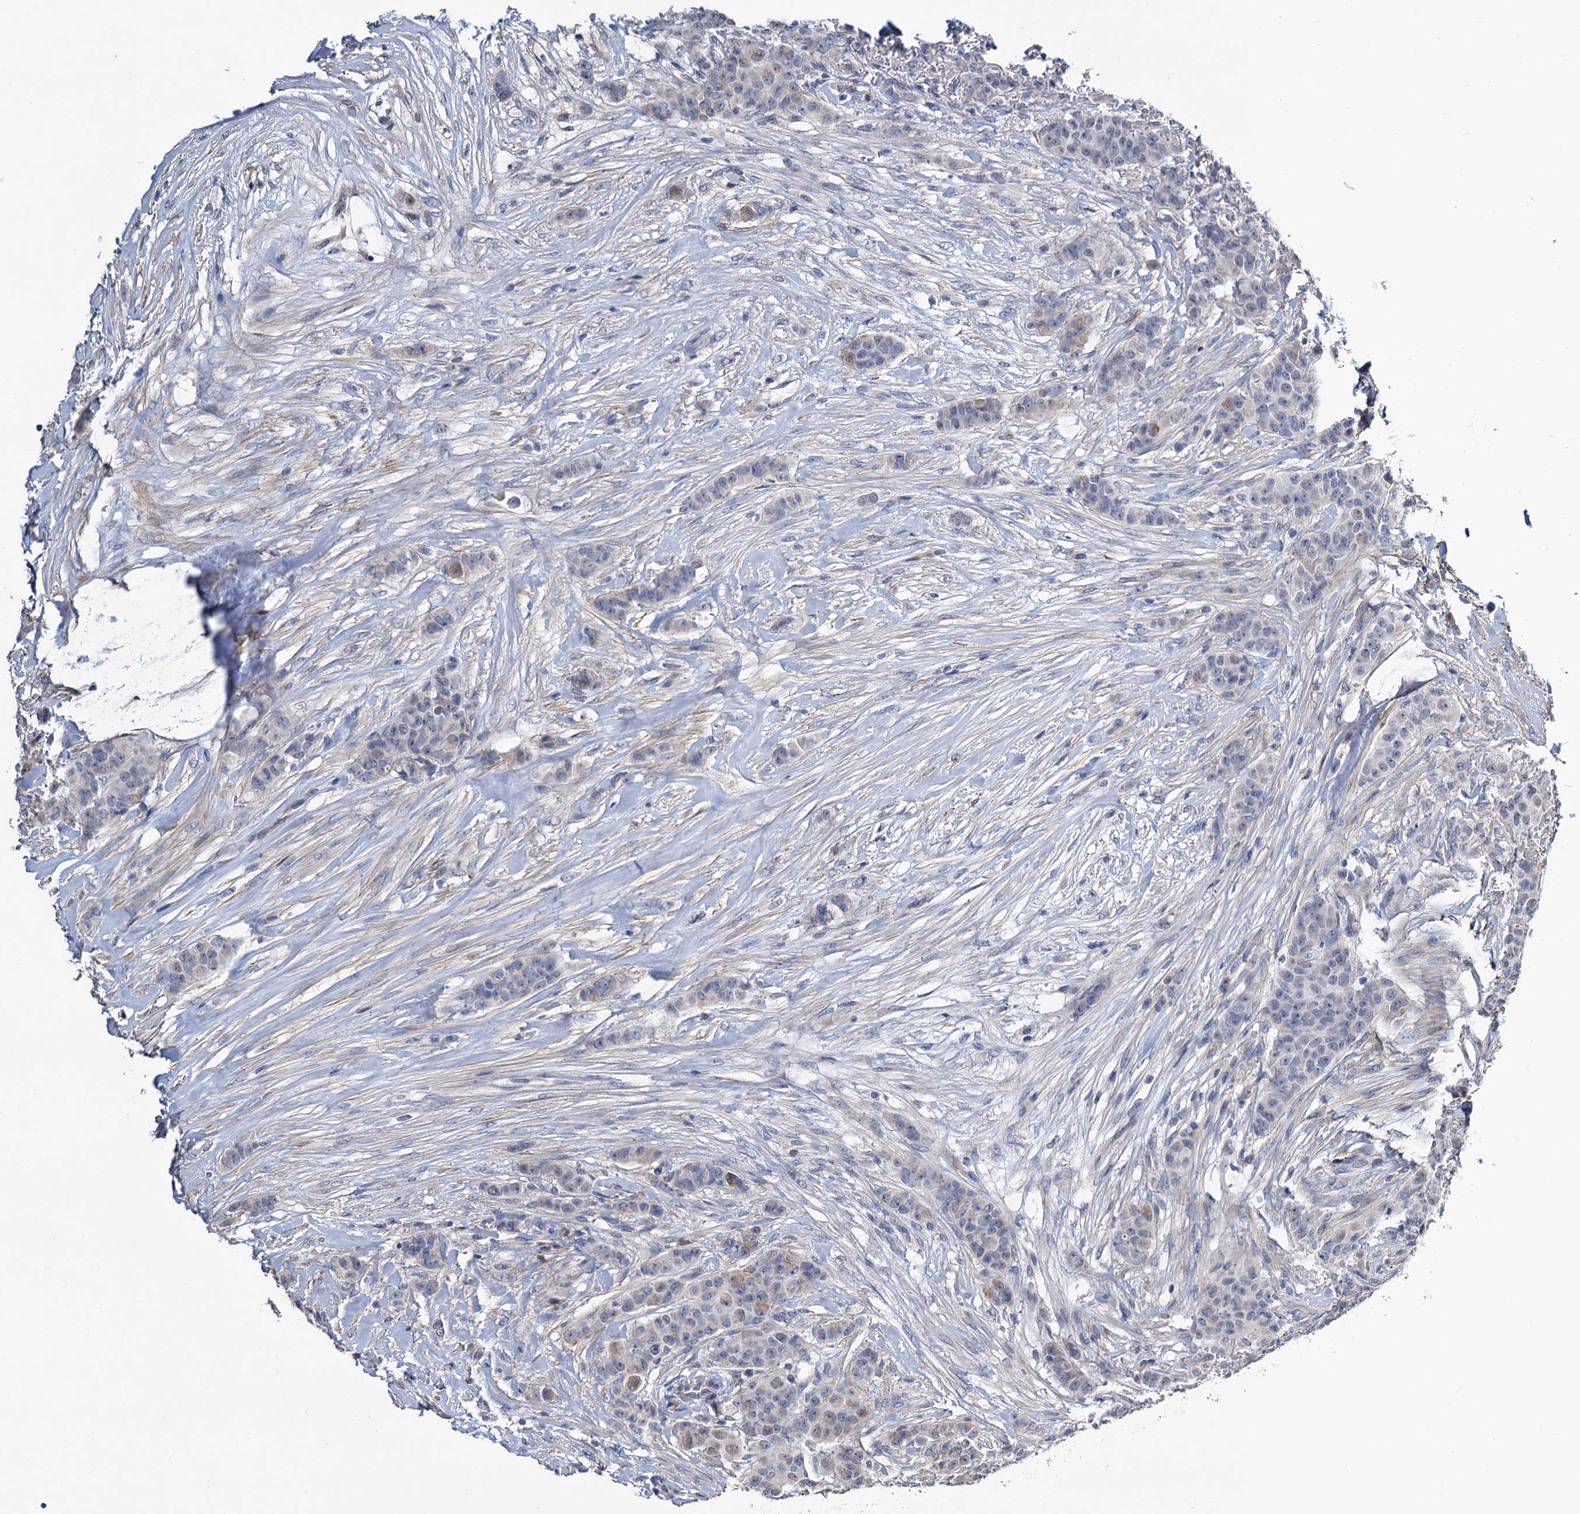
{"staining": {"intensity": "negative", "quantity": "none", "location": "none"}, "tissue": "breast cancer", "cell_type": "Tumor cells", "image_type": "cancer", "snomed": [{"axis": "morphology", "description": "Duct carcinoma"}, {"axis": "topography", "description": "Breast"}], "caption": "The micrograph displays no significant expression in tumor cells of breast invasive ductal carcinoma.", "gene": "ALKBH7", "patient": {"sex": "female", "age": 40}}